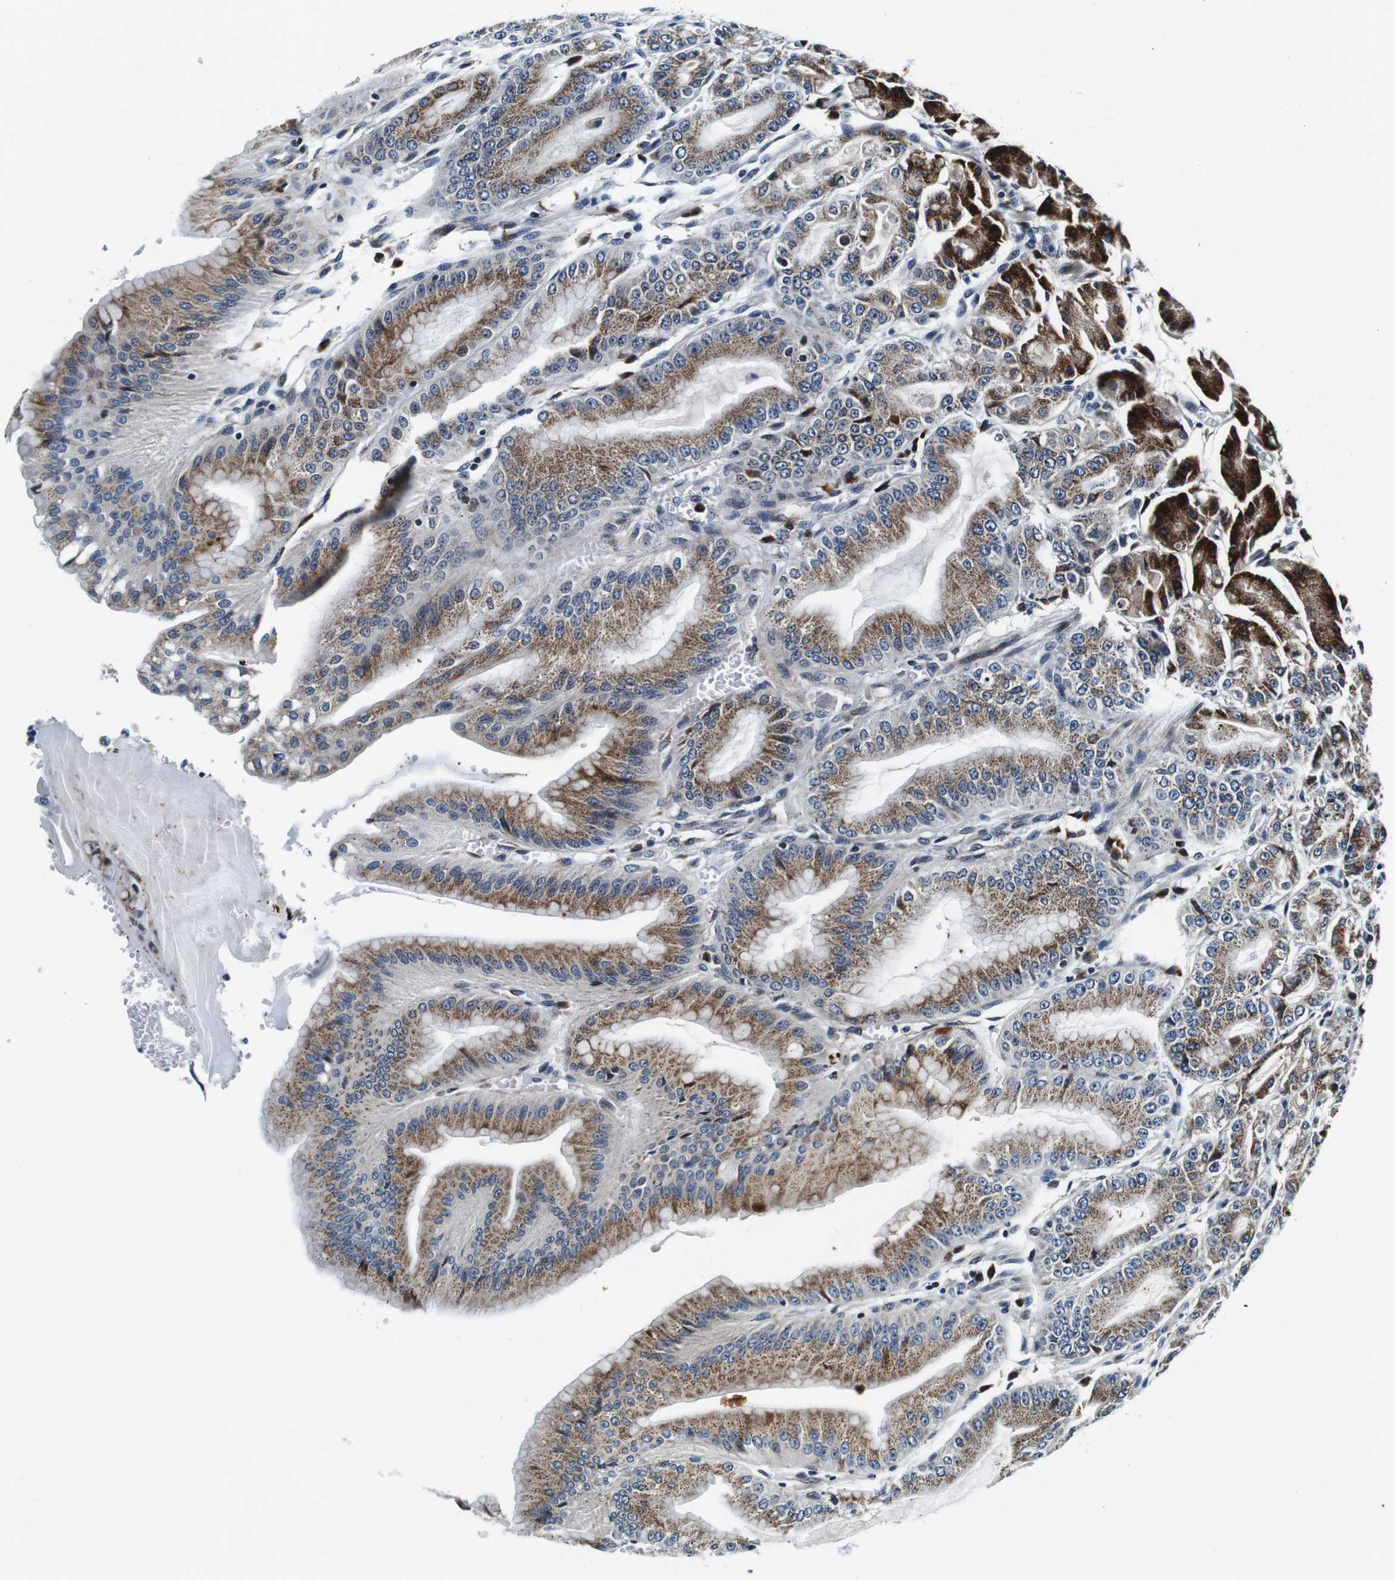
{"staining": {"intensity": "strong", "quantity": ">75%", "location": "cytoplasmic/membranous"}, "tissue": "stomach", "cell_type": "Glandular cells", "image_type": "normal", "snomed": [{"axis": "morphology", "description": "Normal tissue, NOS"}, {"axis": "topography", "description": "Stomach, lower"}], "caption": "Brown immunohistochemical staining in normal human stomach reveals strong cytoplasmic/membranous staining in approximately >75% of glandular cells.", "gene": "FAR2", "patient": {"sex": "male", "age": 71}}